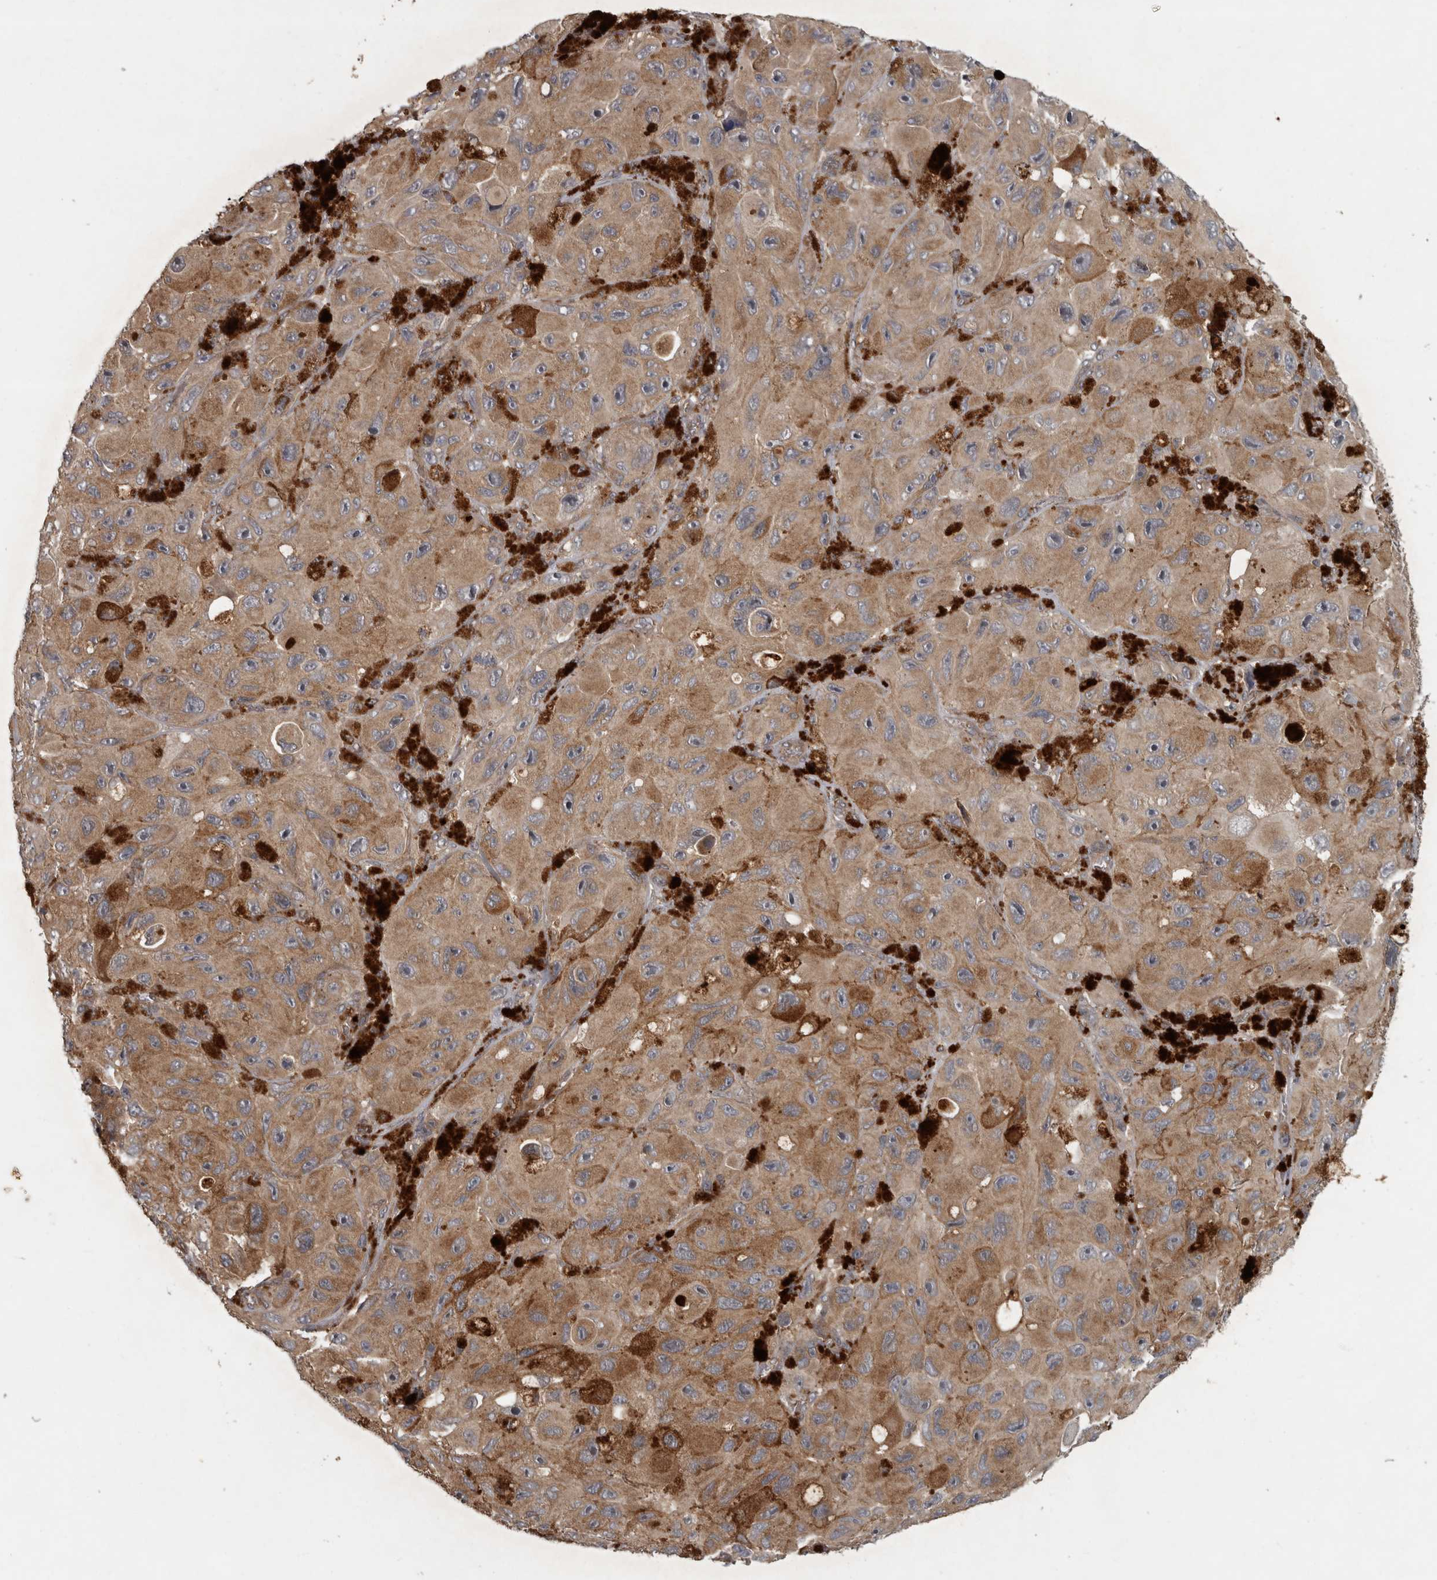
{"staining": {"intensity": "moderate", "quantity": ">75%", "location": "cytoplasmic/membranous"}, "tissue": "melanoma", "cell_type": "Tumor cells", "image_type": "cancer", "snomed": [{"axis": "morphology", "description": "Malignant melanoma, NOS"}, {"axis": "topography", "description": "Skin"}], "caption": "Immunohistochemical staining of melanoma reveals medium levels of moderate cytoplasmic/membranous positivity in approximately >75% of tumor cells.", "gene": "VEGFD", "patient": {"sex": "female", "age": 73}}